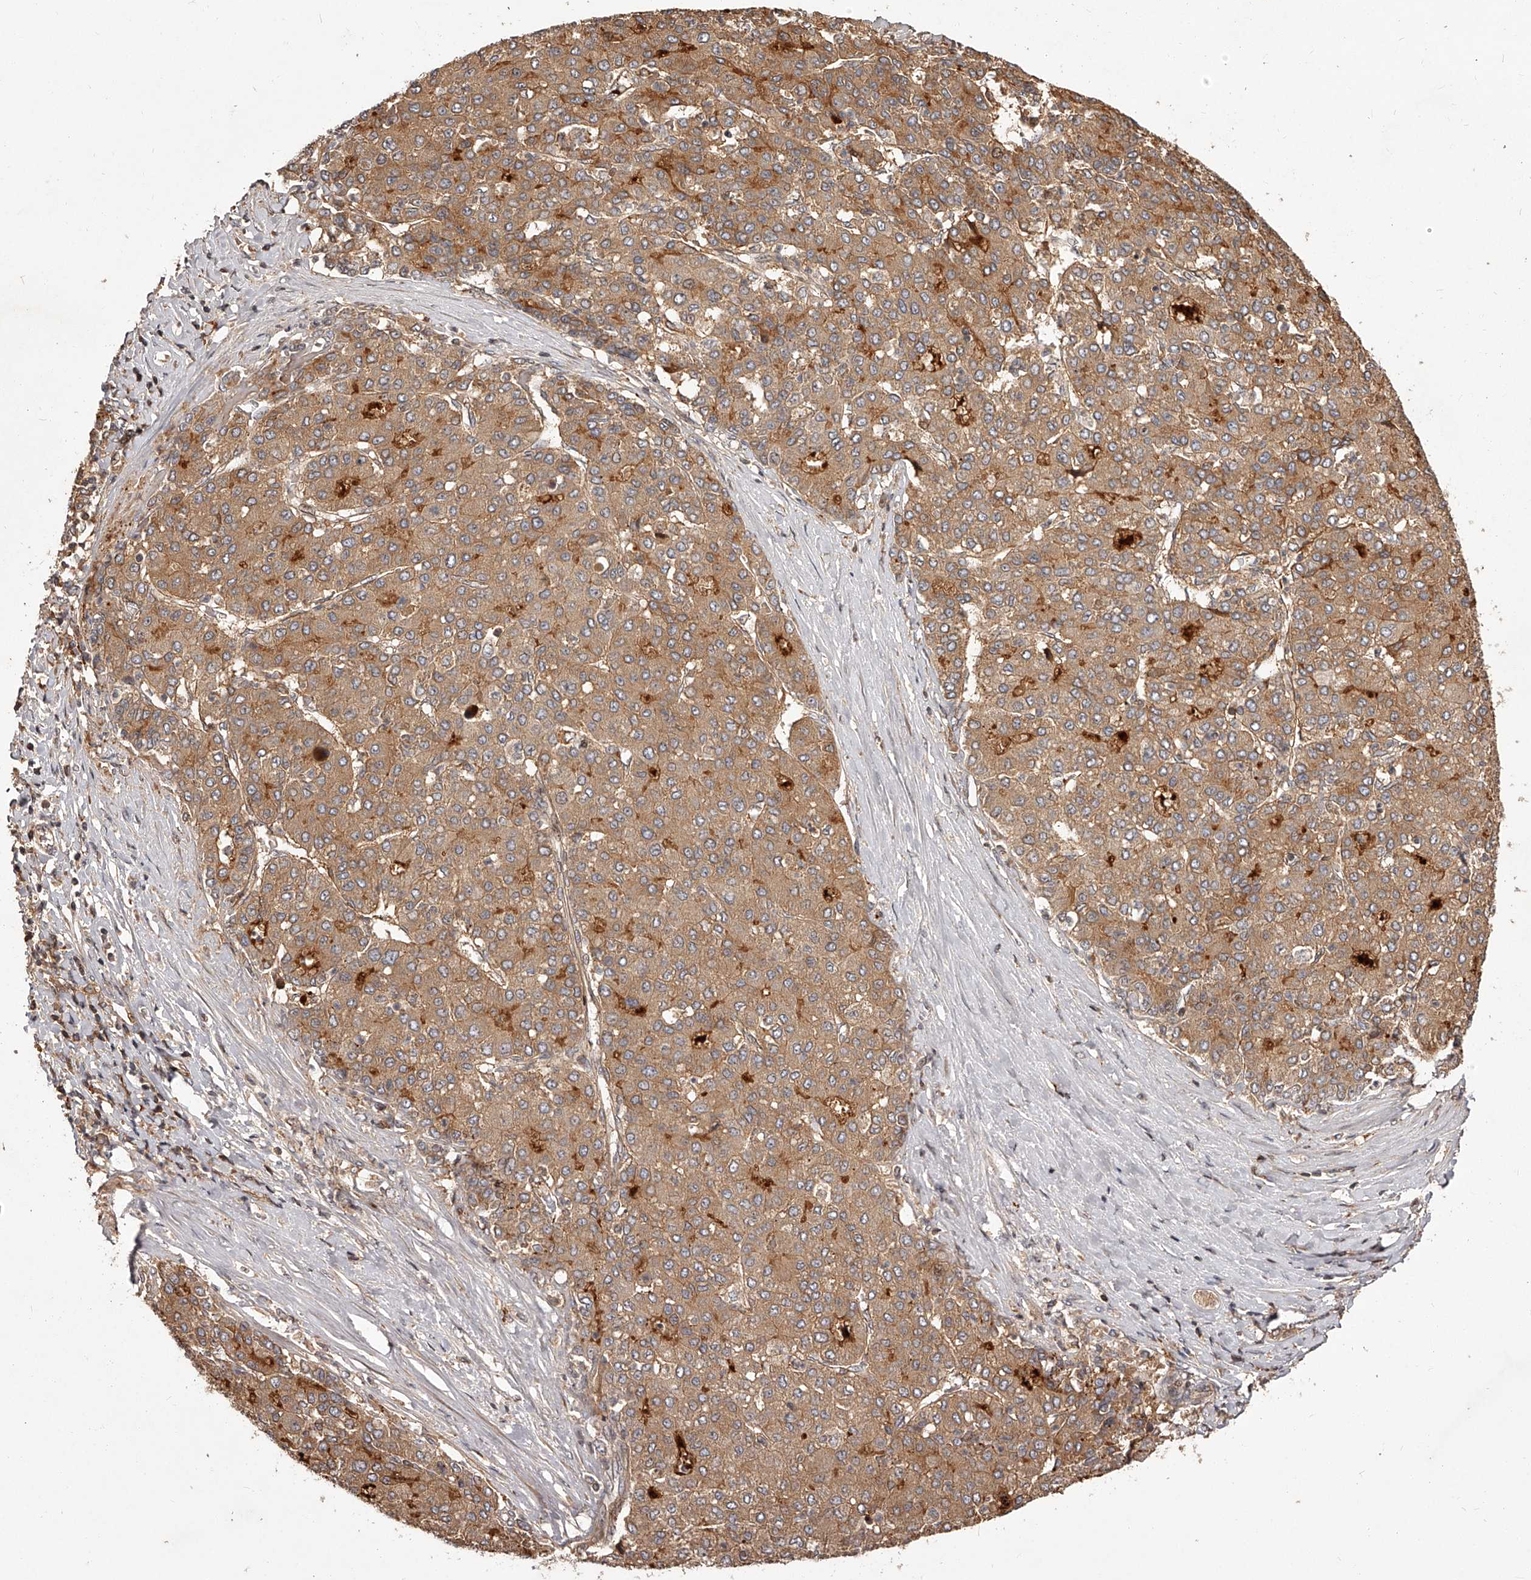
{"staining": {"intensity": "moderate", "quantity": ">75%", "location": "cytoplasmic/membranous"}, "tissue": "liver cancer", "cell_type": "Tumor cells", "image_type": "cancer", "snomed": [{"axis": "morphology", "description": "Carcinoma, Hepatocellular, NOS"}, {"axis": "topography", "description": "Liver"}], "caption": "The histopathology image demonstrates a brown stain indicating the presence of a protein in the cytoplasmic/membranous of tumor cells in liver hepatocellular carcinoma. (DAB (3,3'-diaminobenzidine) = brown stain, brightfield microscopy at high magnification).", "gene": "CRYZL1", "patient": {"sex": "male", "age": 65}}